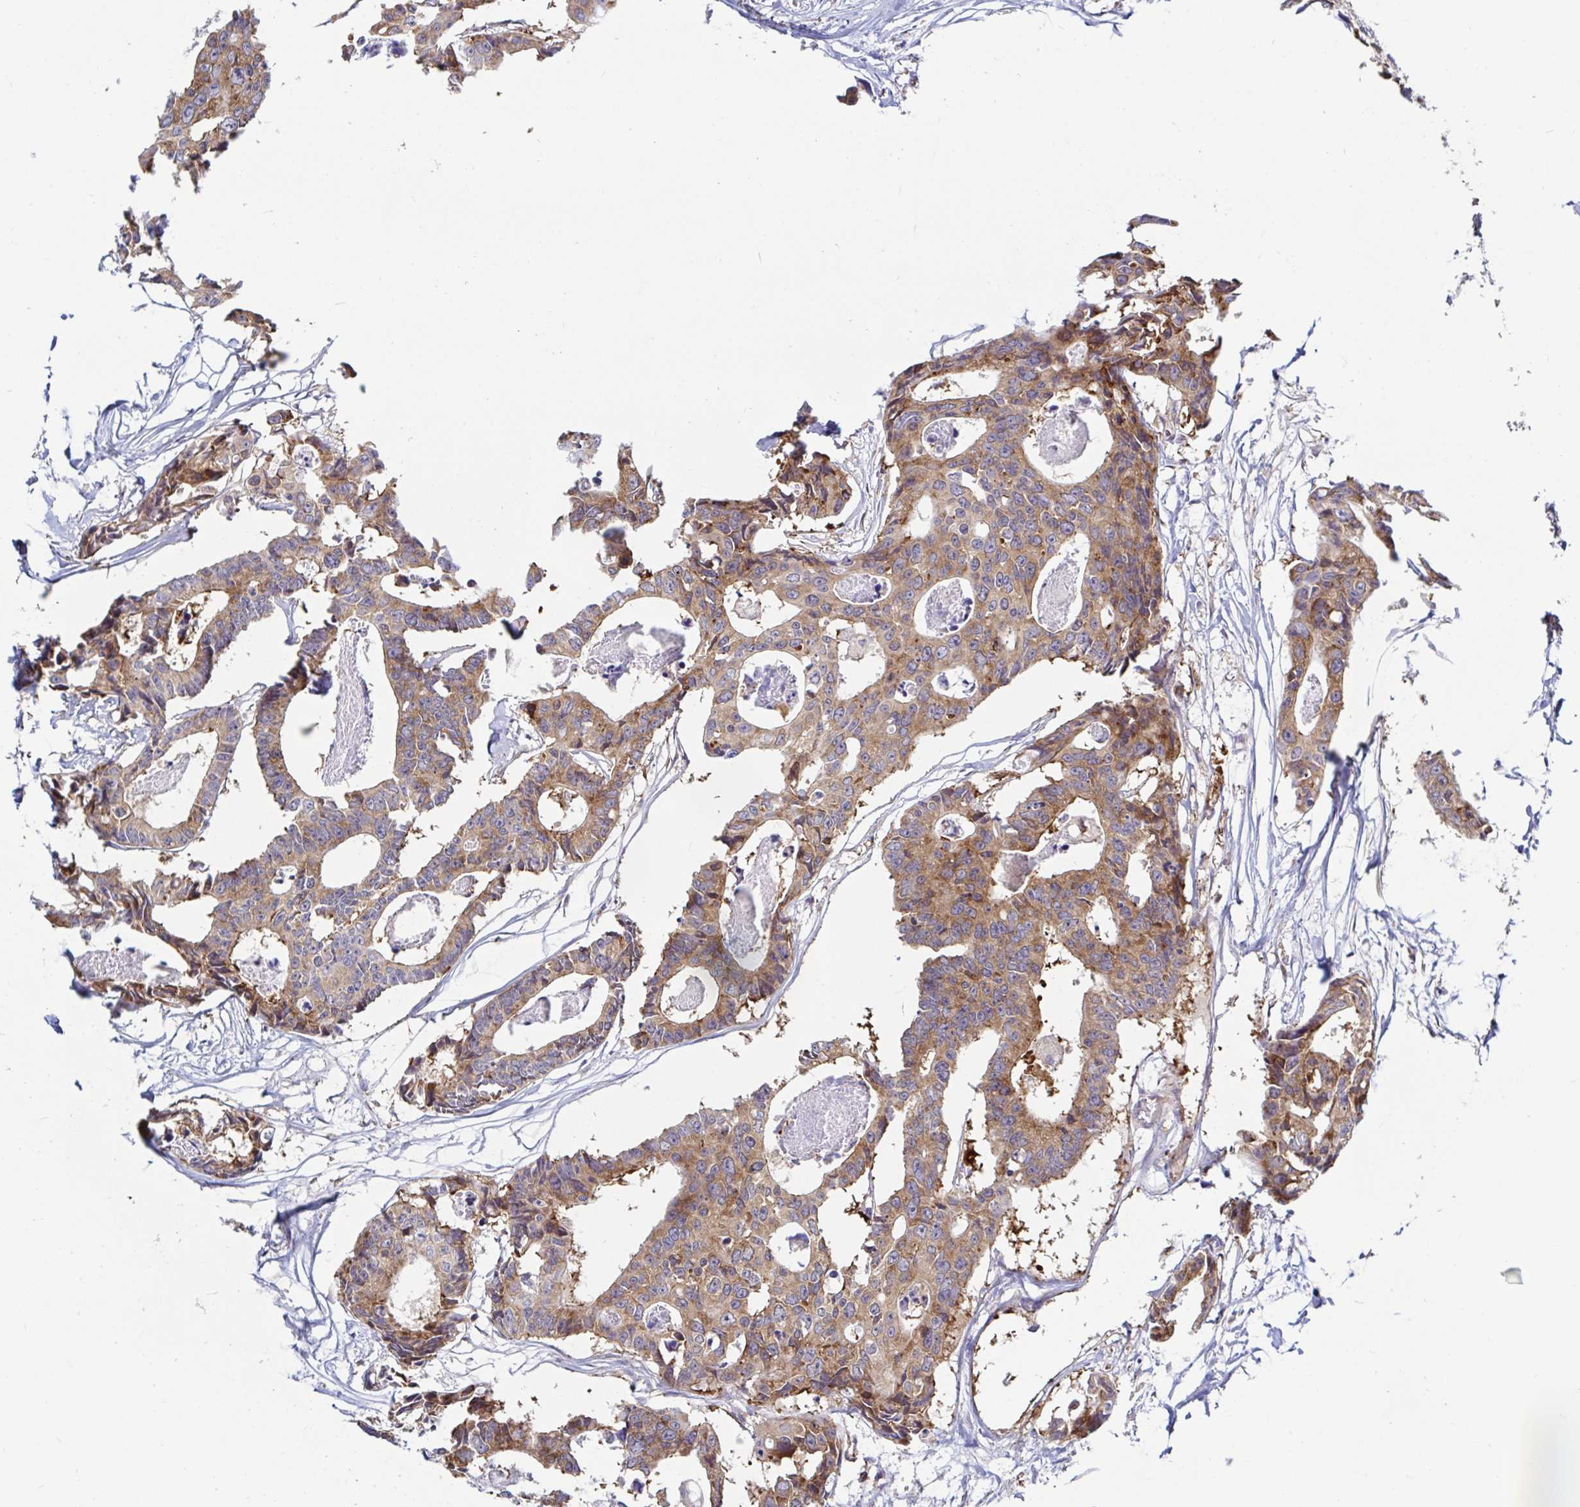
{"staining": {"intensity": "weak", "quantity": ">75%", "location": "cytoplasmic/membranous"}, "tissue": "colorectal cancer", "cell_type": "Tumor cells", "image_type": "cancer", "snomed": [{"axis": "morphology", "description": "Adenocarcinoma, NOS"}, {"axis": "topography", "description": "Rectum"}], "caption": "A high-resolution histopathology image shows immunohistochemistry (IHC) staining of colorectal adenocarcinoma, which exhibits weak cytoplasmic/membranous positivity in approximately >75% of tumor cells. Nuclei are stained in blue.", "gene": "LARP1", "patient": {"sex": "male", "age": 57}}